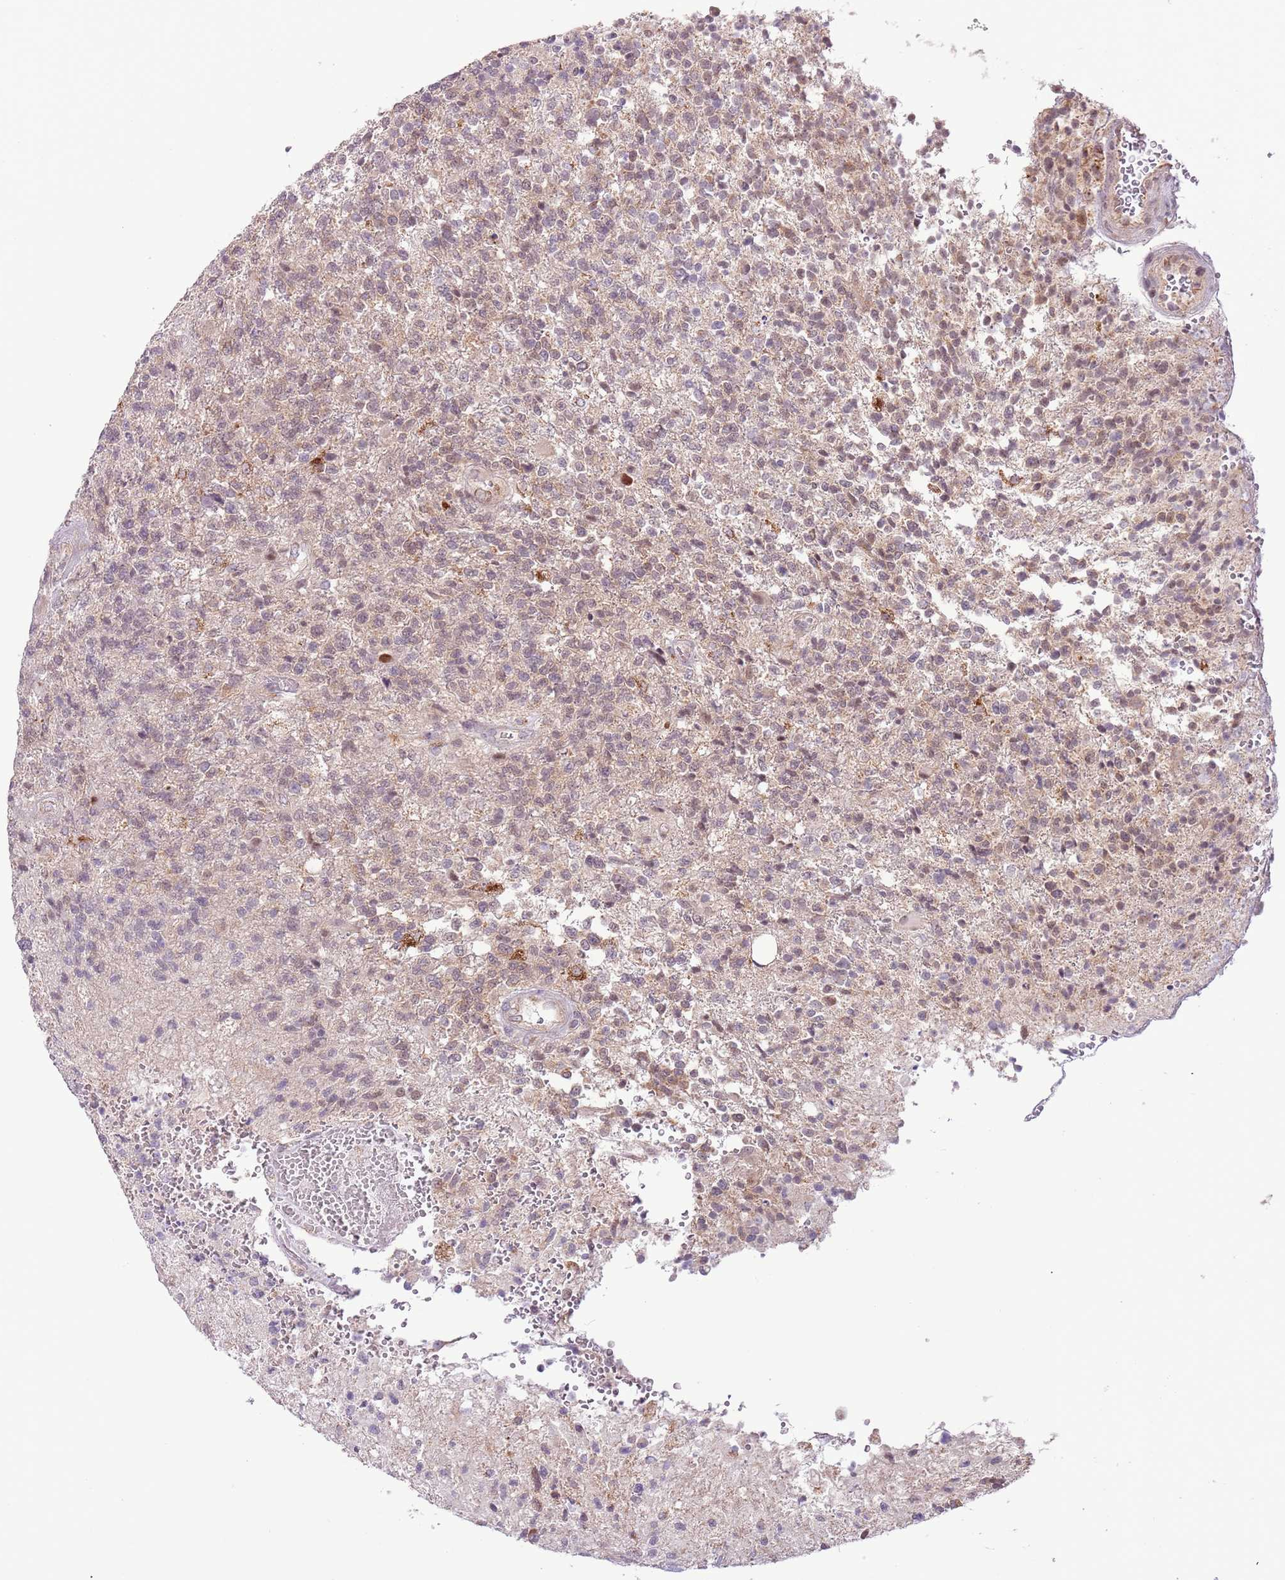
{"staining": {"intensity": "weak", "quantity": "25%-75%", "location": "cytoplasmic/membranous"}, "tissue": "glioma", "cell_type": "Tumor cells", "image_type": "cancer", "snomed": [{"axis": "morphology", "description": "Glioma, malignant, High grade"}, {"axis": "topography", "description": "Brain"}], "caption": "Malignant high-grade glioma stained for a protein reveals weak cytoplasmic/membranous positivity in tumor cells. Immunohistochemistry stains the protein of interest in brown and the nuclei are stained blue.", "gene": "MLLT11", "patient": {"sex": "male", "age": 56}}